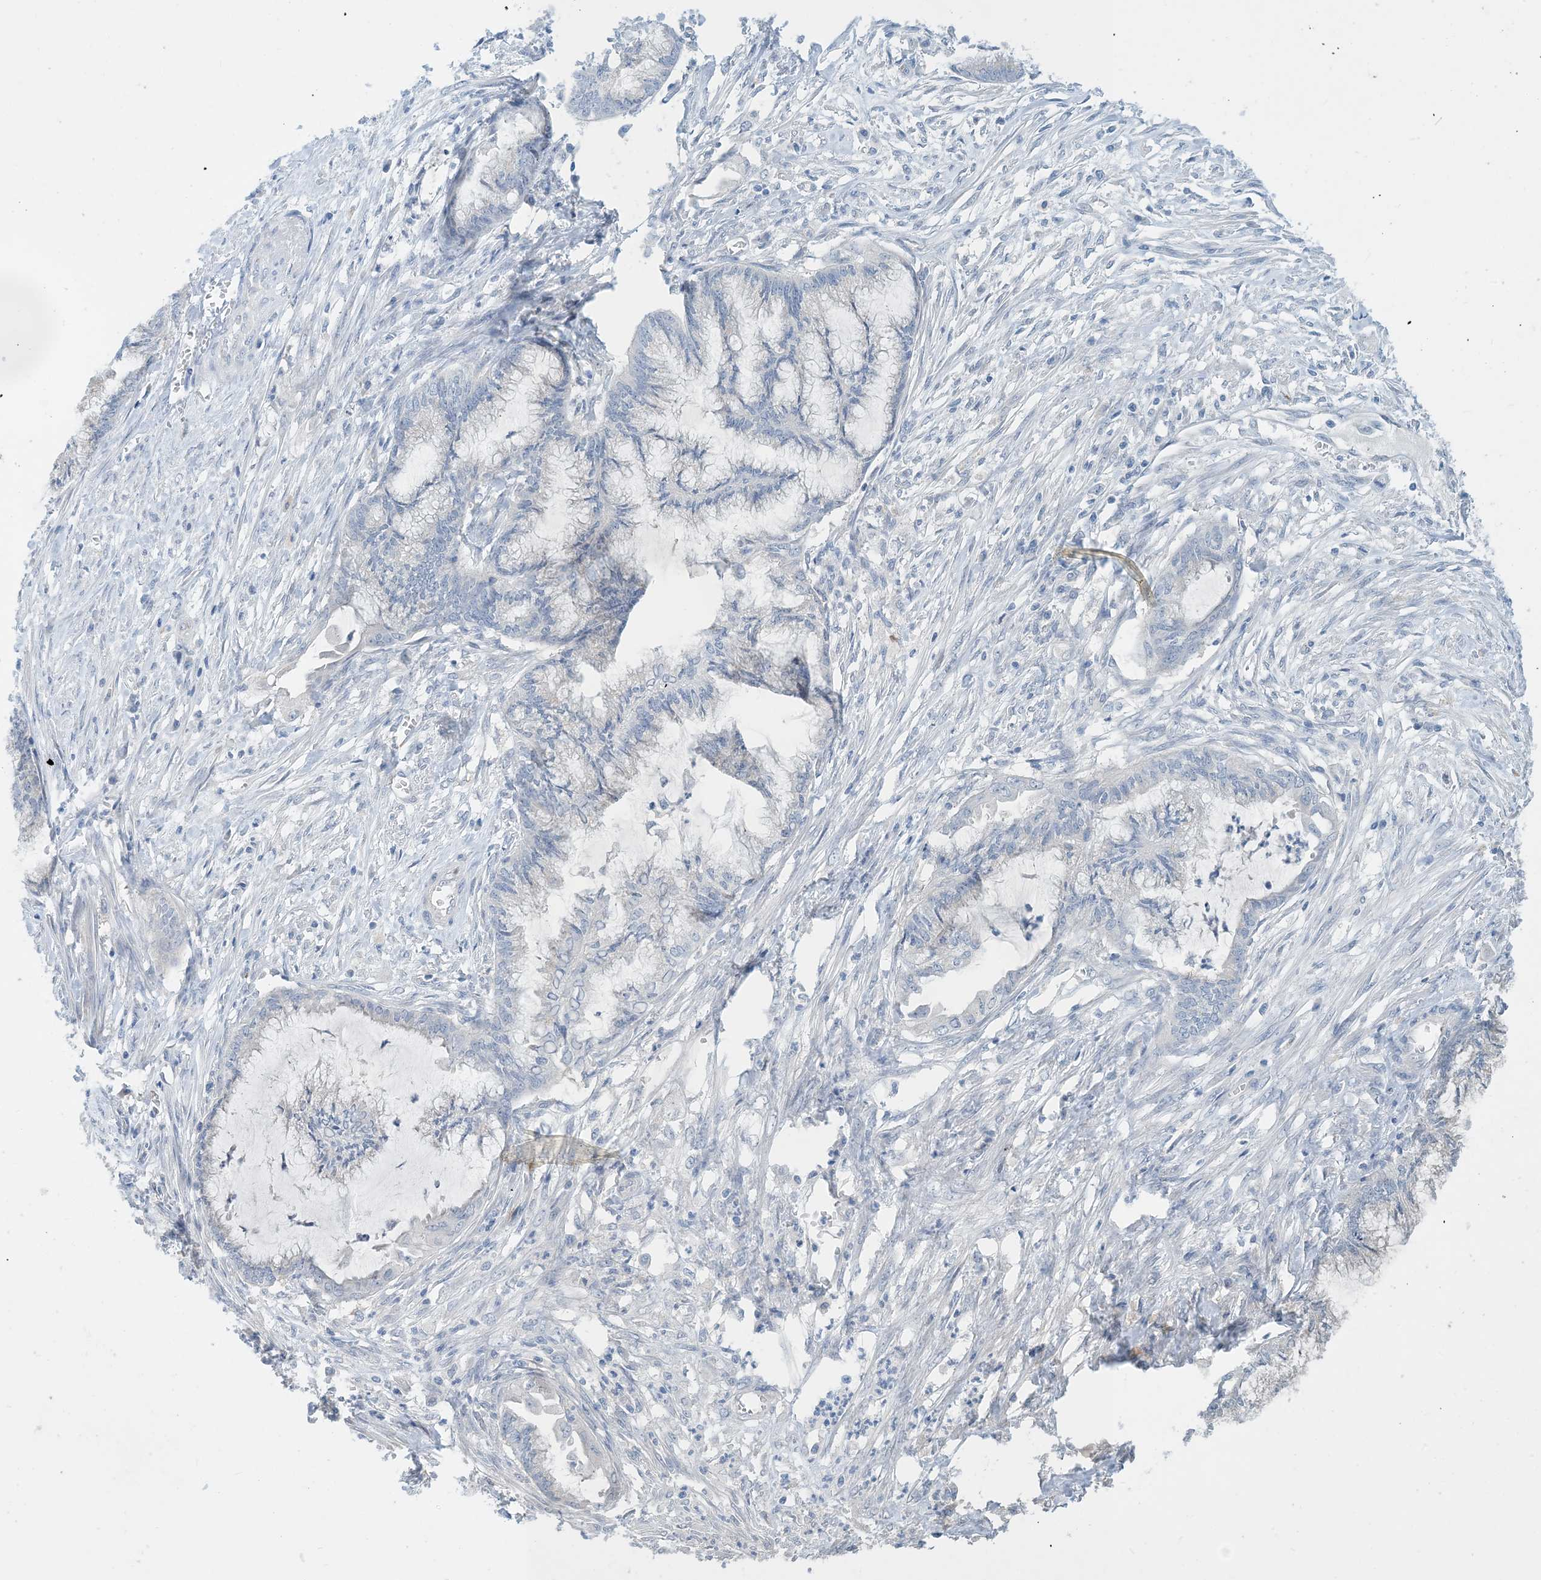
{"staining": {"intensity": "weak", "quantity": "<25%", "location": "cytoplasmic/membranous"}, "tissue": "endometrial cancer", "cell_type": "Tumor cells", "image_type": "cancer", "snomed": [{"axis": "morphology", "description": "Adenocarcinoma, NOS"}, {"axis": "topography", "description": "Endometrium"}], "caption": "The photomicrograph reveals no staining of tumor cells in endometrial adenocarcinoma. (DAB (3,3'-diaminobenzidine) immunohistochemistry visualized using brightfield microscopy, high magnification).", "gene": "TINAG", "patient": {"sex": "female", "age": 86}}